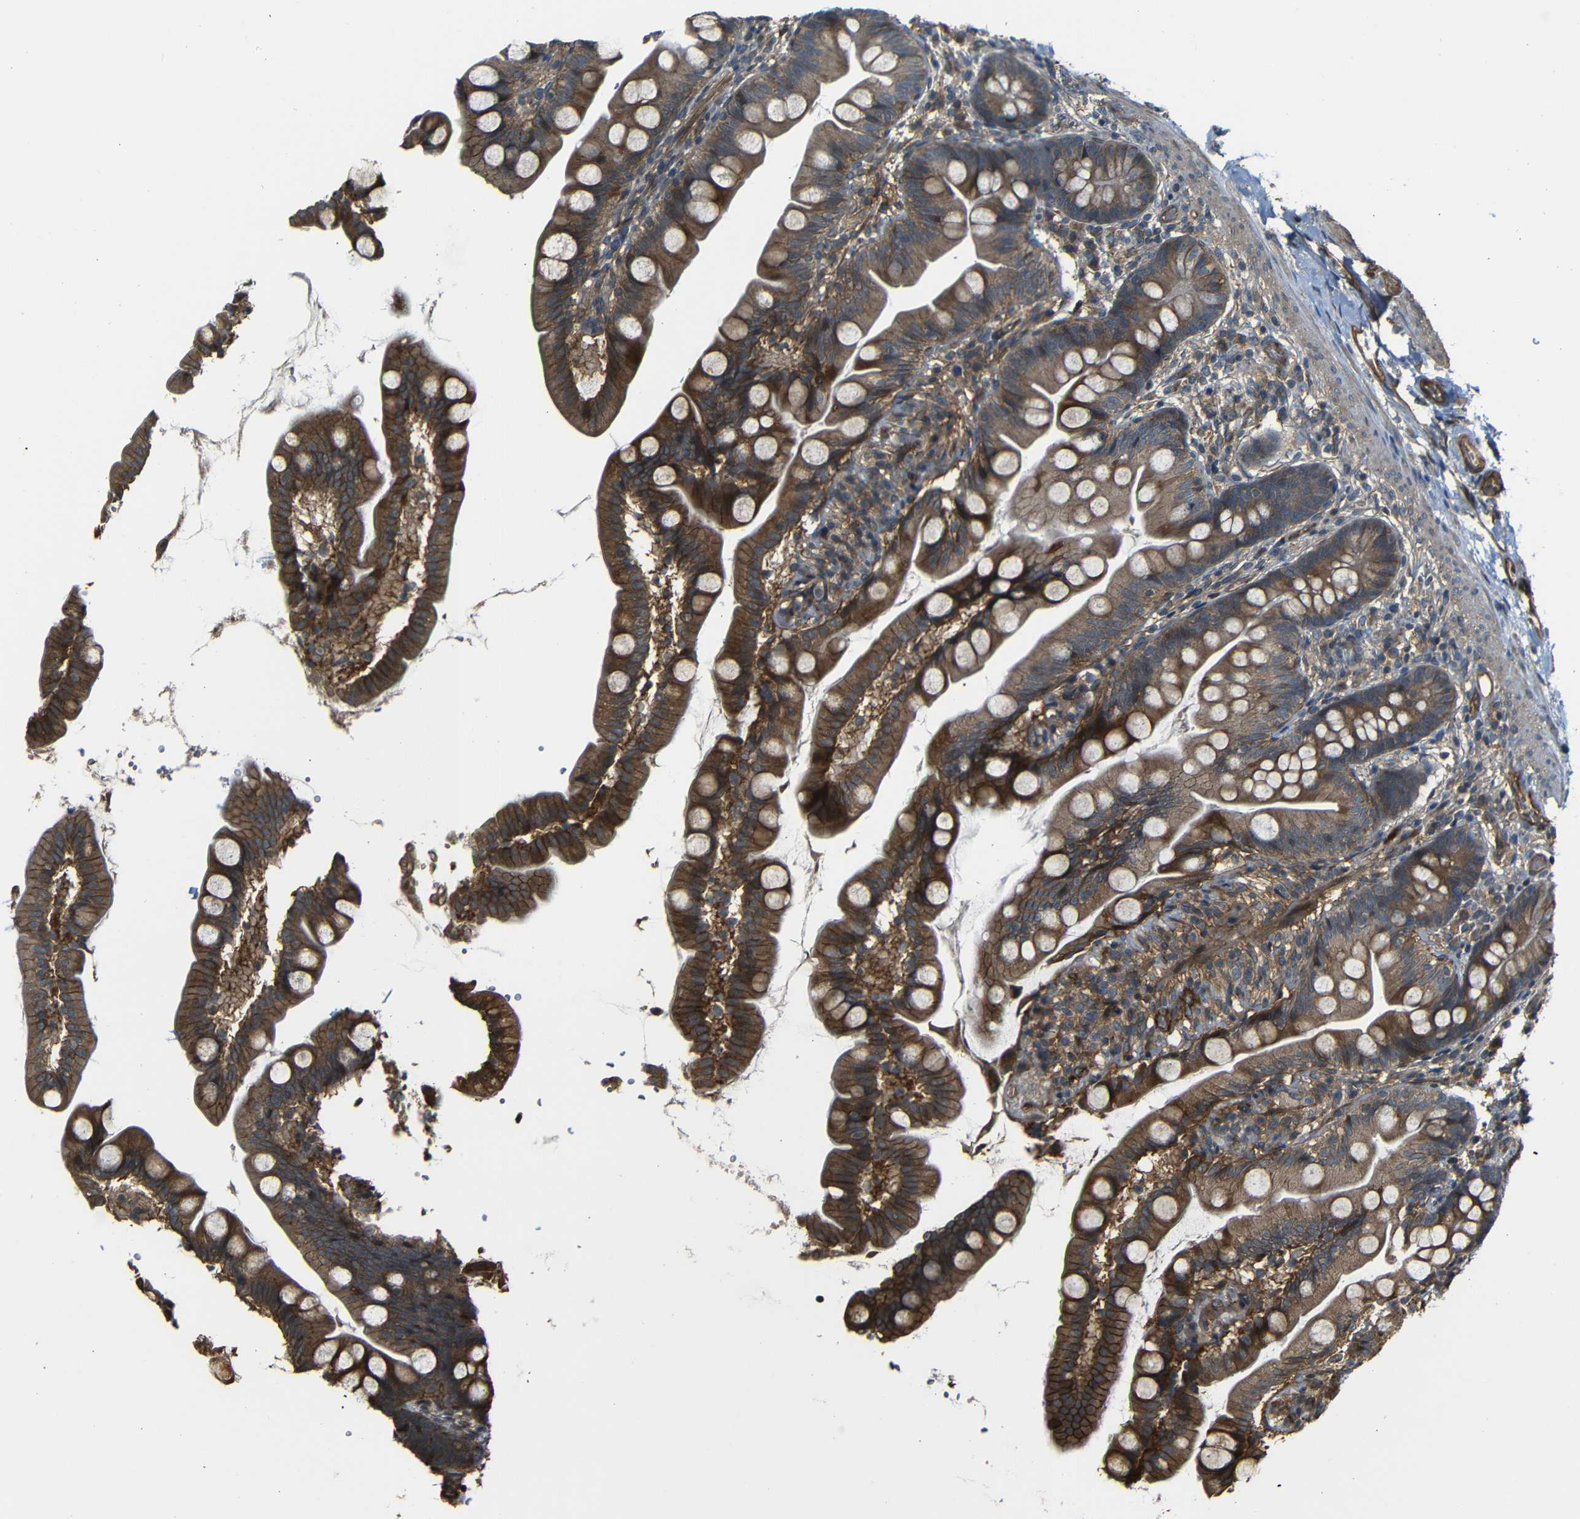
{"staining": {"intensity": "strong", "quantity": ">75%", "location": "cytoplasmic/membranous"}, "tissue": "small intestine", "cell_type": "Glandular cells", "image_type": "normal", "snomed": [{"axis": "morphology", "description": "Normal tissue, NOS"}, {"axis": "topography", "description": "Small intestine"}], "caption": "High-power microscopy captured an immunohistochemistry (IHC) image of unremarkable small intestine, revealing strong cytoplasmic/membranous positivity in approximately >75% of glandular cells. Nuclei are stained in blue.", "gene": "RELL1", "patient": {"sex": "female", "age": 56}}